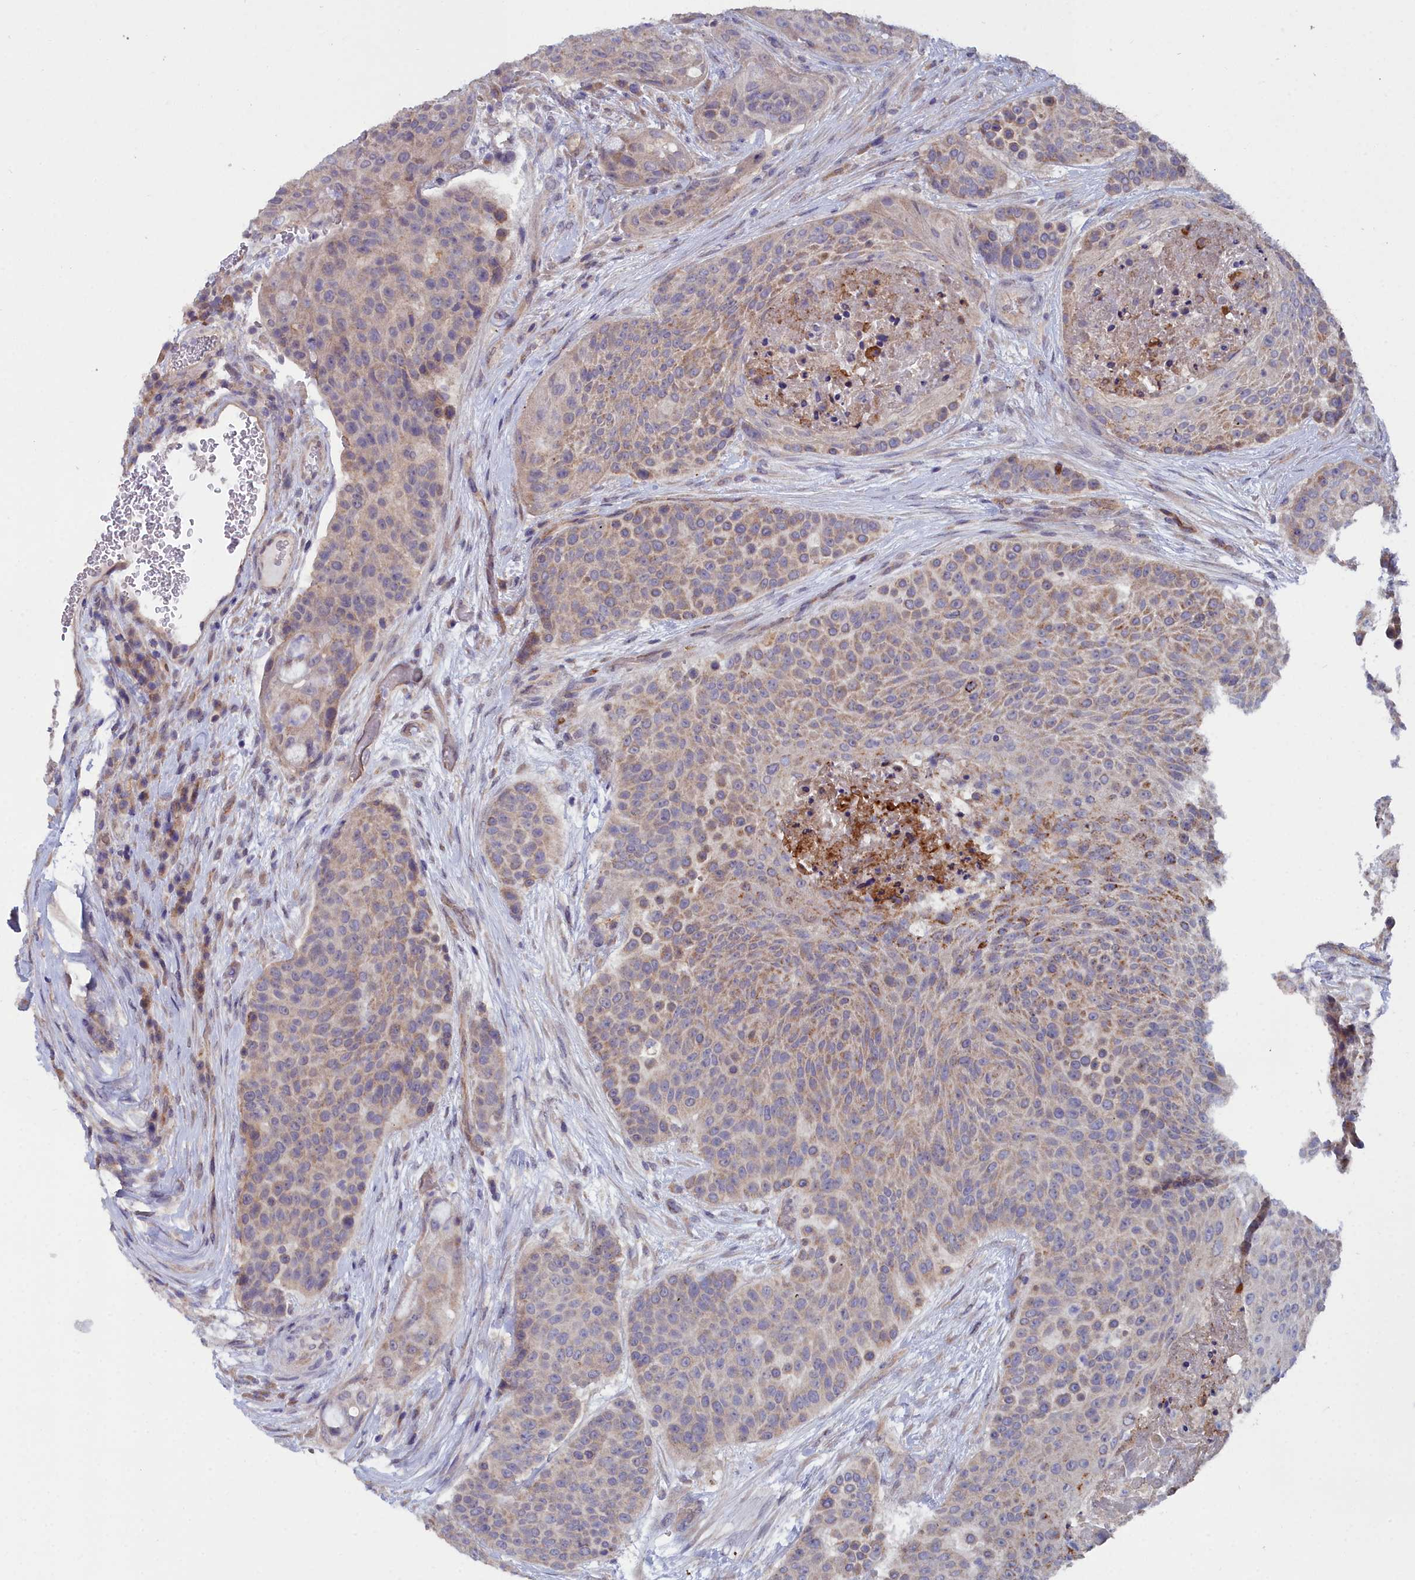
{"staining": {"intensity": "moderate", "quantity": "25%-75%", "location": "cytoplasmic/membranous"}, "tissue": "urothelial cancer", "cell_type": "Tumor cells", "image_type": "cancer", "snomed": [{"axis": "morphology", "description": "Urothelial carcinoma, High grade"}, {"axis": "topography", "description": "Urinary bladder"}], "caption": "Immunohistochemical staining of human urothelial carcinoma (high-grade) demonstrates medium levels of moderate cytoplasmic/membranous protein staining in about 25%-75% of tumor cells.", "gene": "RDX", "patient": {"sex": "female", "age": 63}}